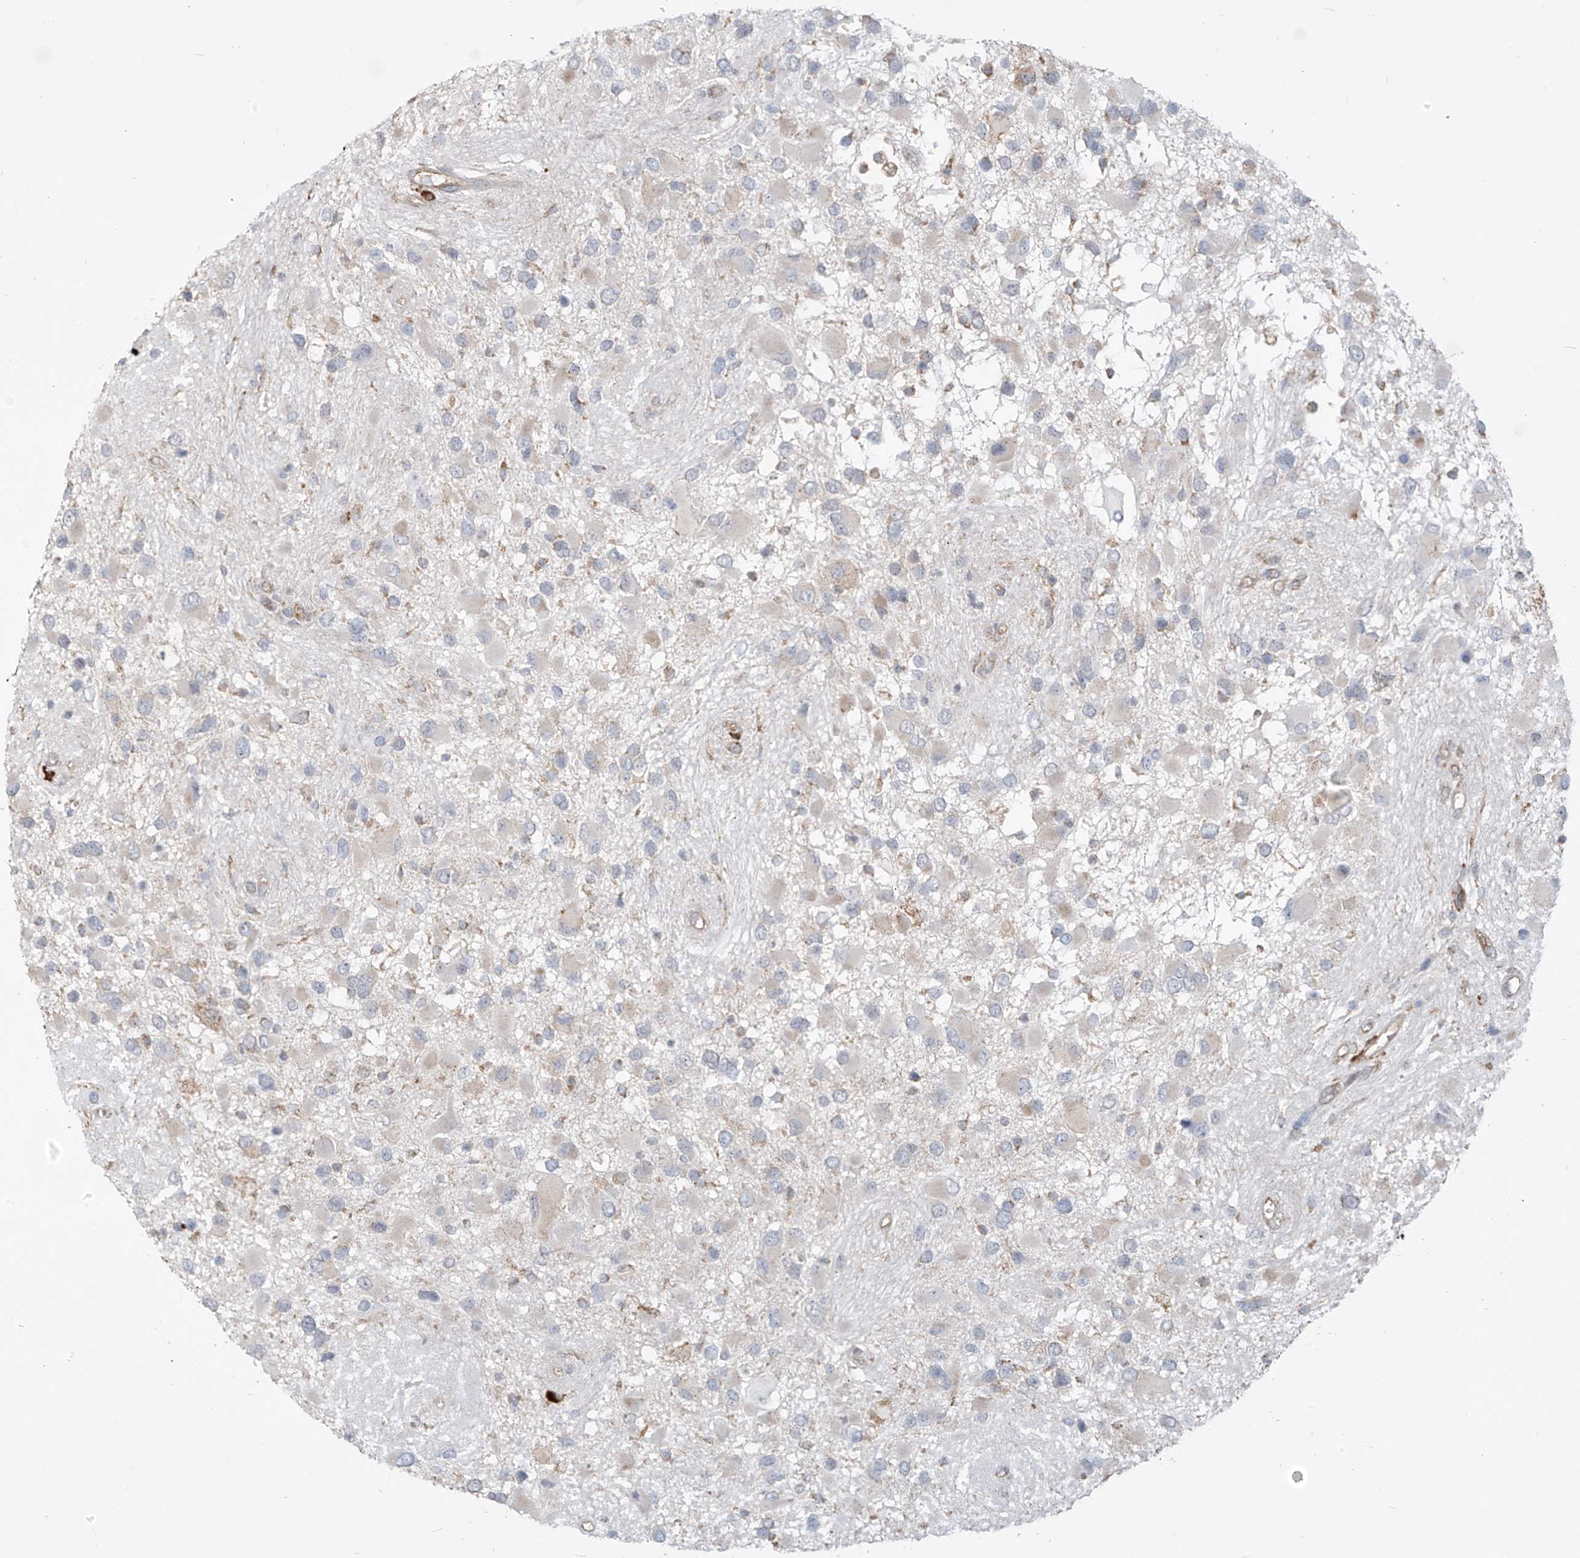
{"staining": {"intensity": "negative", "quantity": "none", "location": "none"}, "tissue": "glioma", "cell_type": "Tumor cells", "image_type": "cancer", "snomed": [{"axis": "morphology", "description": "Glioma, malignant, High grade"}, {"axis": "topography", "description": "Brain"}], "caption": "DAB immunohistochemical staining of malignant glioma (high-grade) demonstrates no significant staining in tumor cells. (DAB immunohistochemistry (IHC), high magnification).", "gene": "KATNIP", "patient": {"sex": "male", "age": 53}}